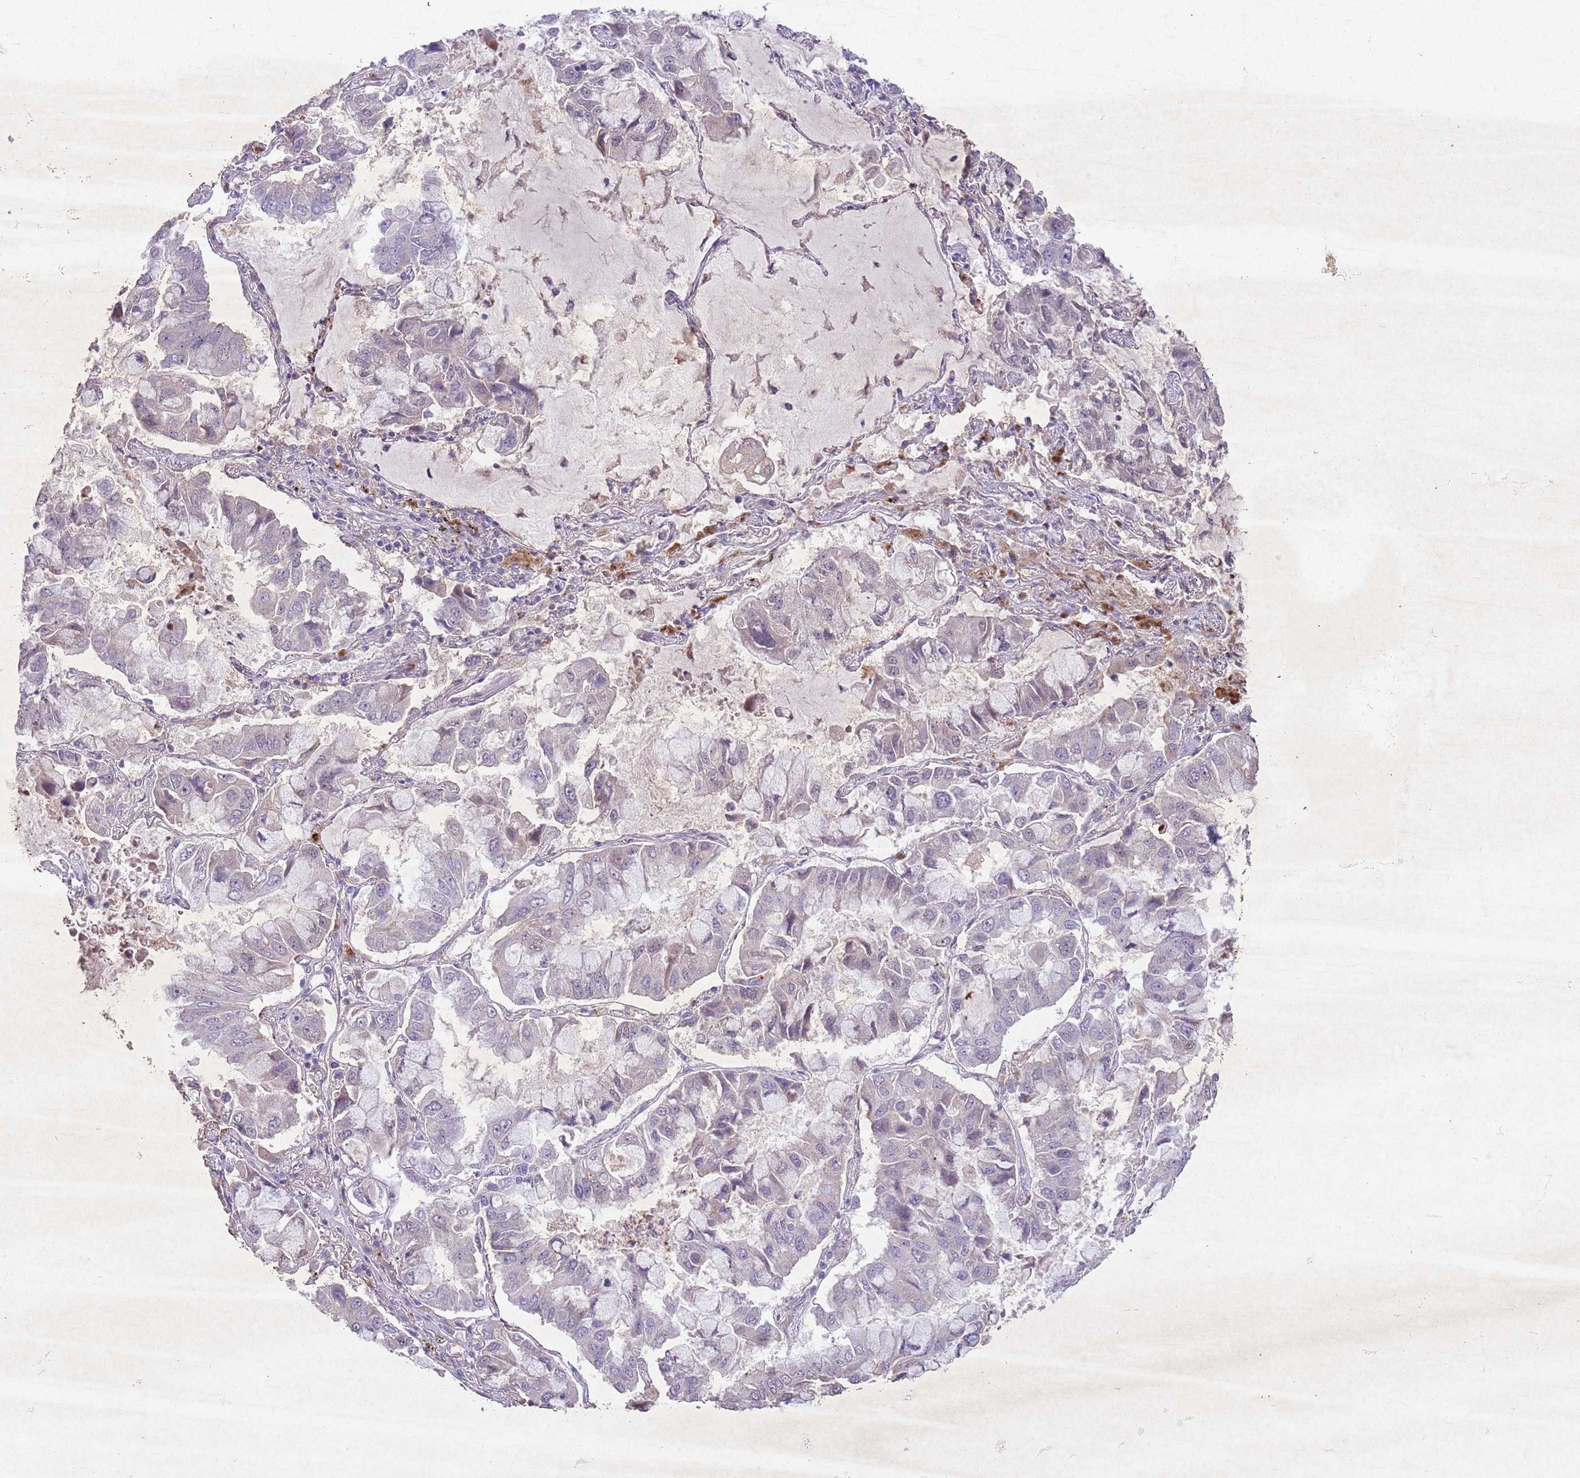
{"staining": {"intensity": "negative", "quantity": "none", "location": "none"}, "tissue": "lung cancer", "cell_type": "Tumor cells", "image_type": "cancer", "snomed": [{"axis": "morphology", "description": "Adenocarcinoma, NOS"}, {"axis": "topography", "description": "Lung"}], "caption": "Tumor cells show no significant protein staining in adenocarcinoma (lung).", "gene": "CCNI", "patient": {"sex": "male", "age": 64}}